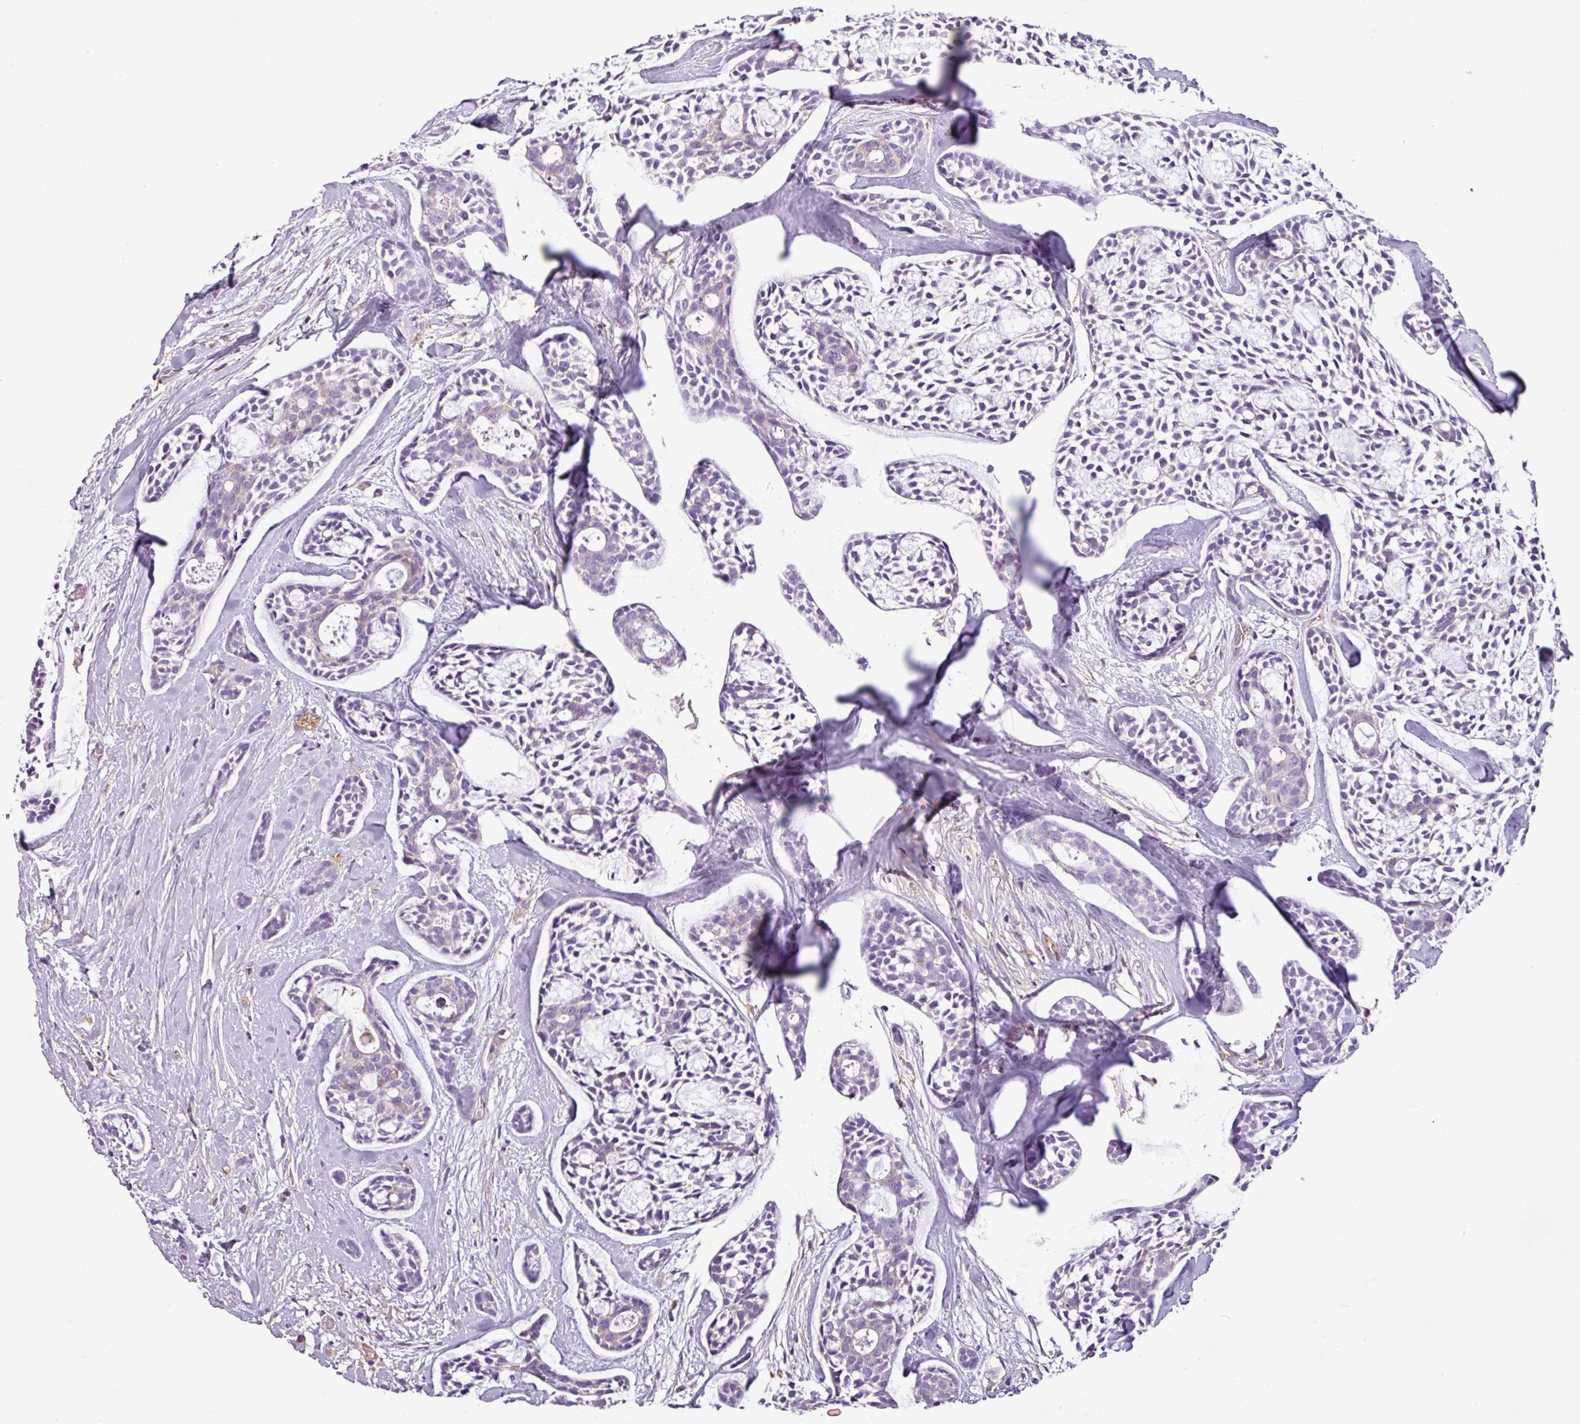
{"staining": {"intensity": "negative", "quantity": "none", "location": "none"}, "tissue": "head and neck cancer", "cell_type": "Tumor cells", "image_type": "cancer", "snomed": [{"axis": "morphology", "description": "Adenocarcinoma, NOS"}, {"axis": "topography", "description": "Subcutis"}, {"axis": "topography", "description": "Head-Neck"}], "caption": "Head and neck cancer was stained to show a protein in brown. There is no significant staining in tumor cells.", "gene": "XNDC1N", "patient": {"sex": "female", "age": 73}}